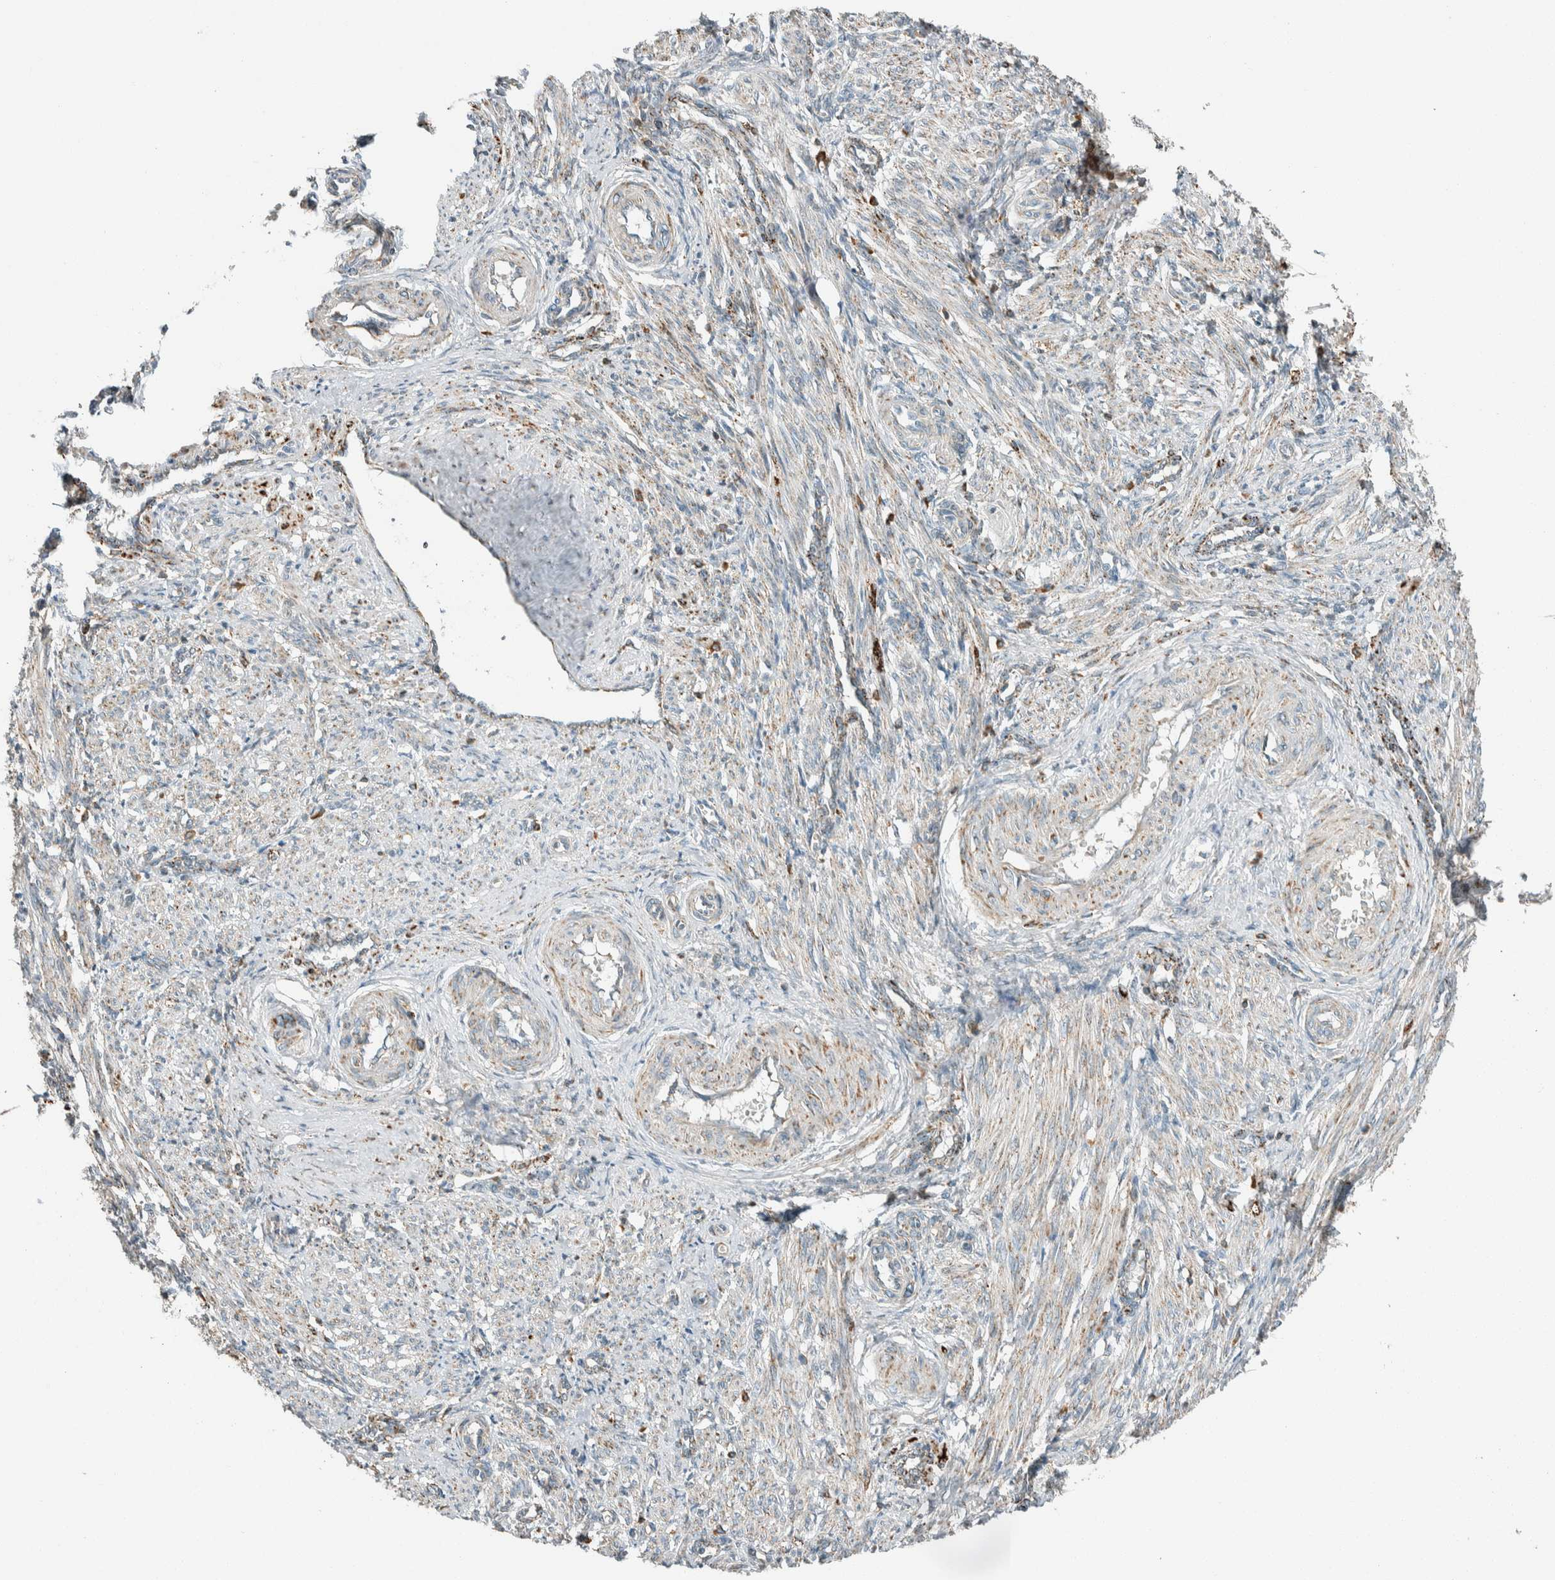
{"staining": {"intensity": "weak", "quantity": "<25%", "location": "cytoplasmic/membranous"}, "tissue": "smooth muscle", "cell_type": "Smooth muscle cells", "image_type": "normal", "snomed": [{"axis": "morphology", "description": "Normal tissue, NOS"}, {"axis": "topography", "description": "Endometrium"}], "caption": "Image shows no protein positivity in smooth muscle cells of unremarkable smooth muscle.", "gene": "SPAG5", "patient": {"sex": "female", "age": 33}}